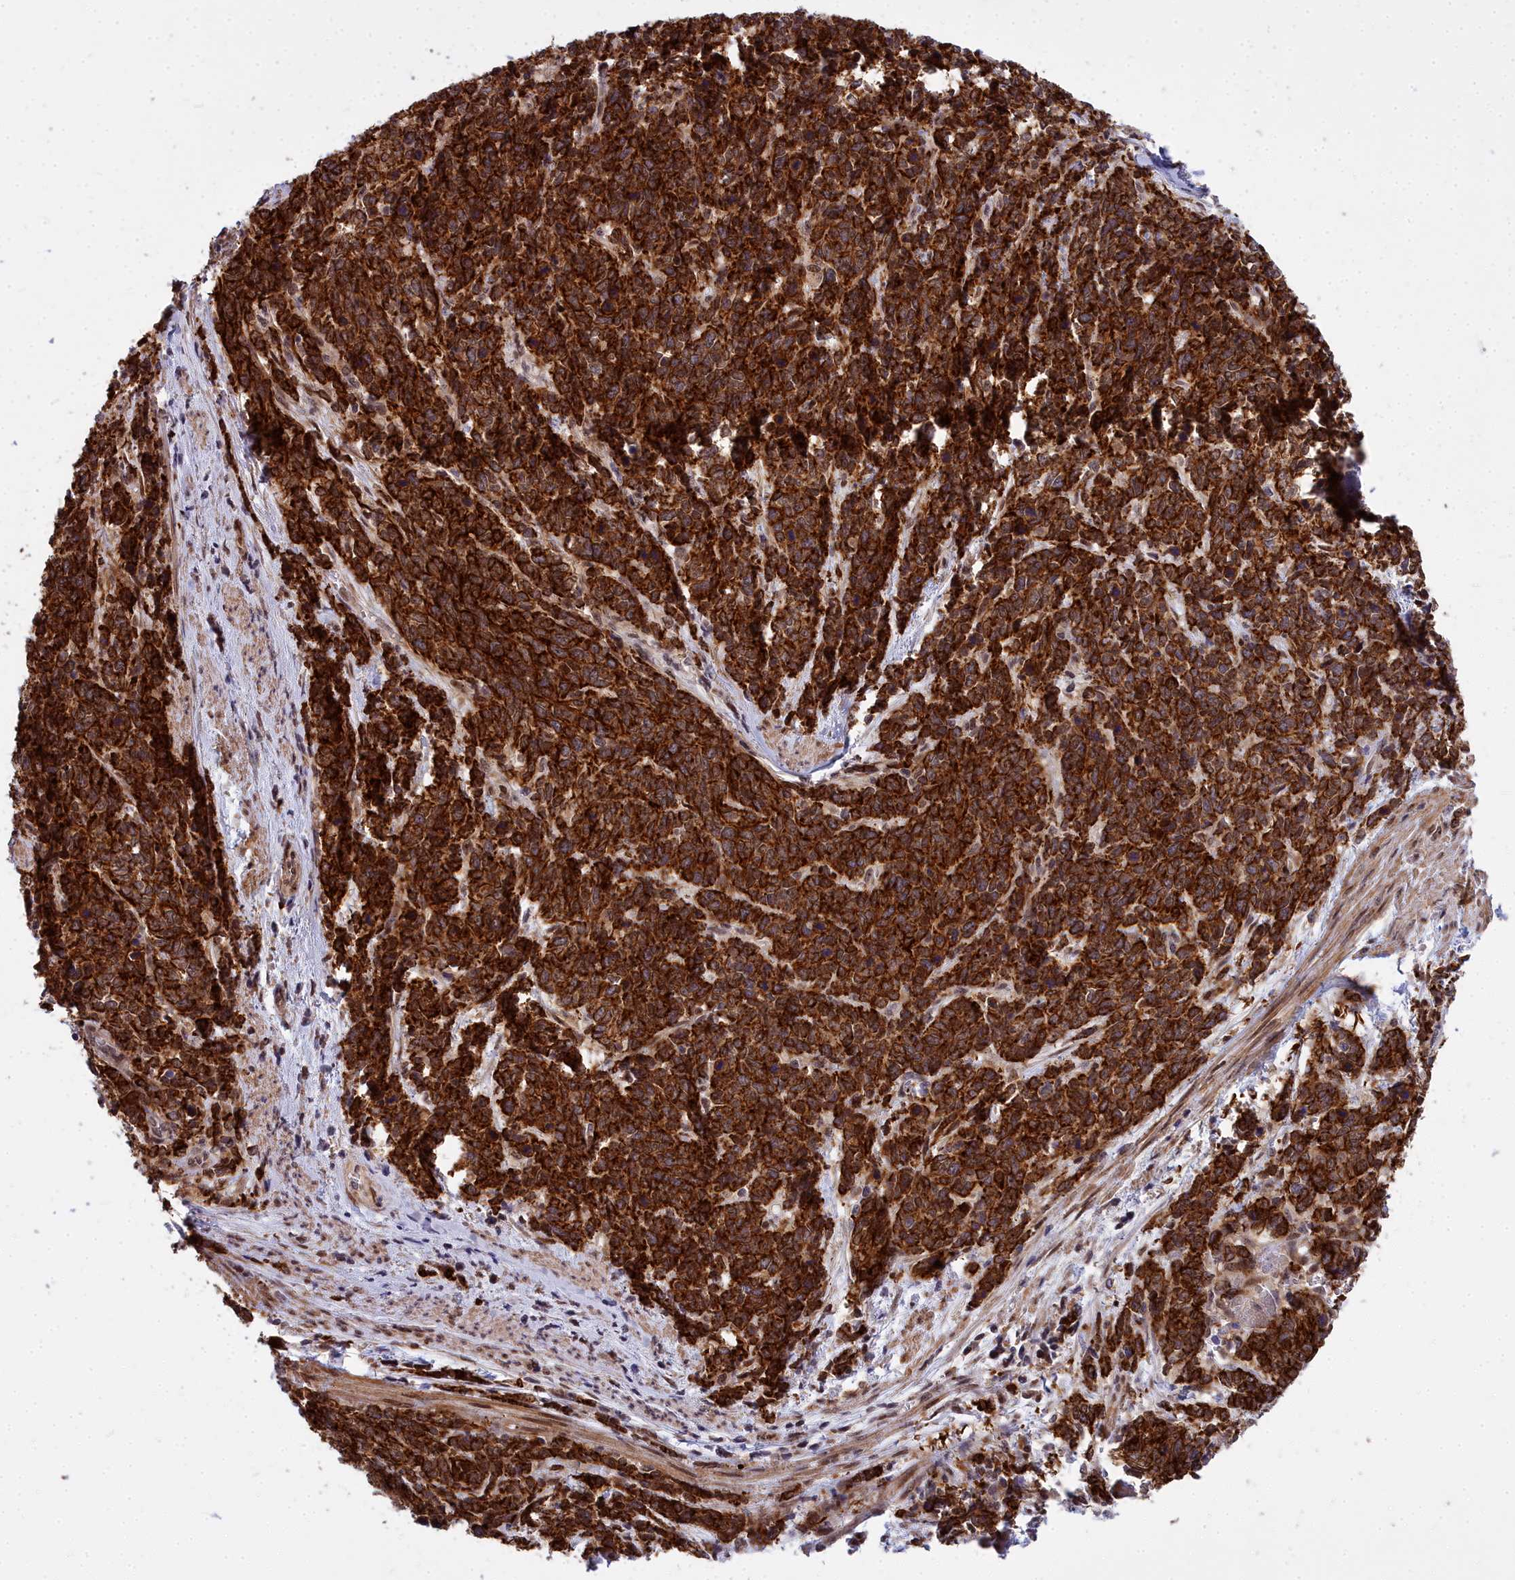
{"staining": {"intensity": "strong", "quantity": ">75%", "location": "cytoplasmic/membranous"}, "tissue": "cervical cancer", "cell_type": "Tumor cells", "image_type": "cancer", "snomed": [{"axis": "morphology", "description": "Squamous cell carcinoma, NOS"}, {"axis": "topography", "description": "Cervix"}], "caption": "This is an image of immunohistochemistry (IHC) staining of cervical squamous cell carcinoma, which shows strong expression in the cytoplasmic/membranous of tumor cells.", "gene": "ABCB8", "patient": {"sex": "female", "age": 60}}